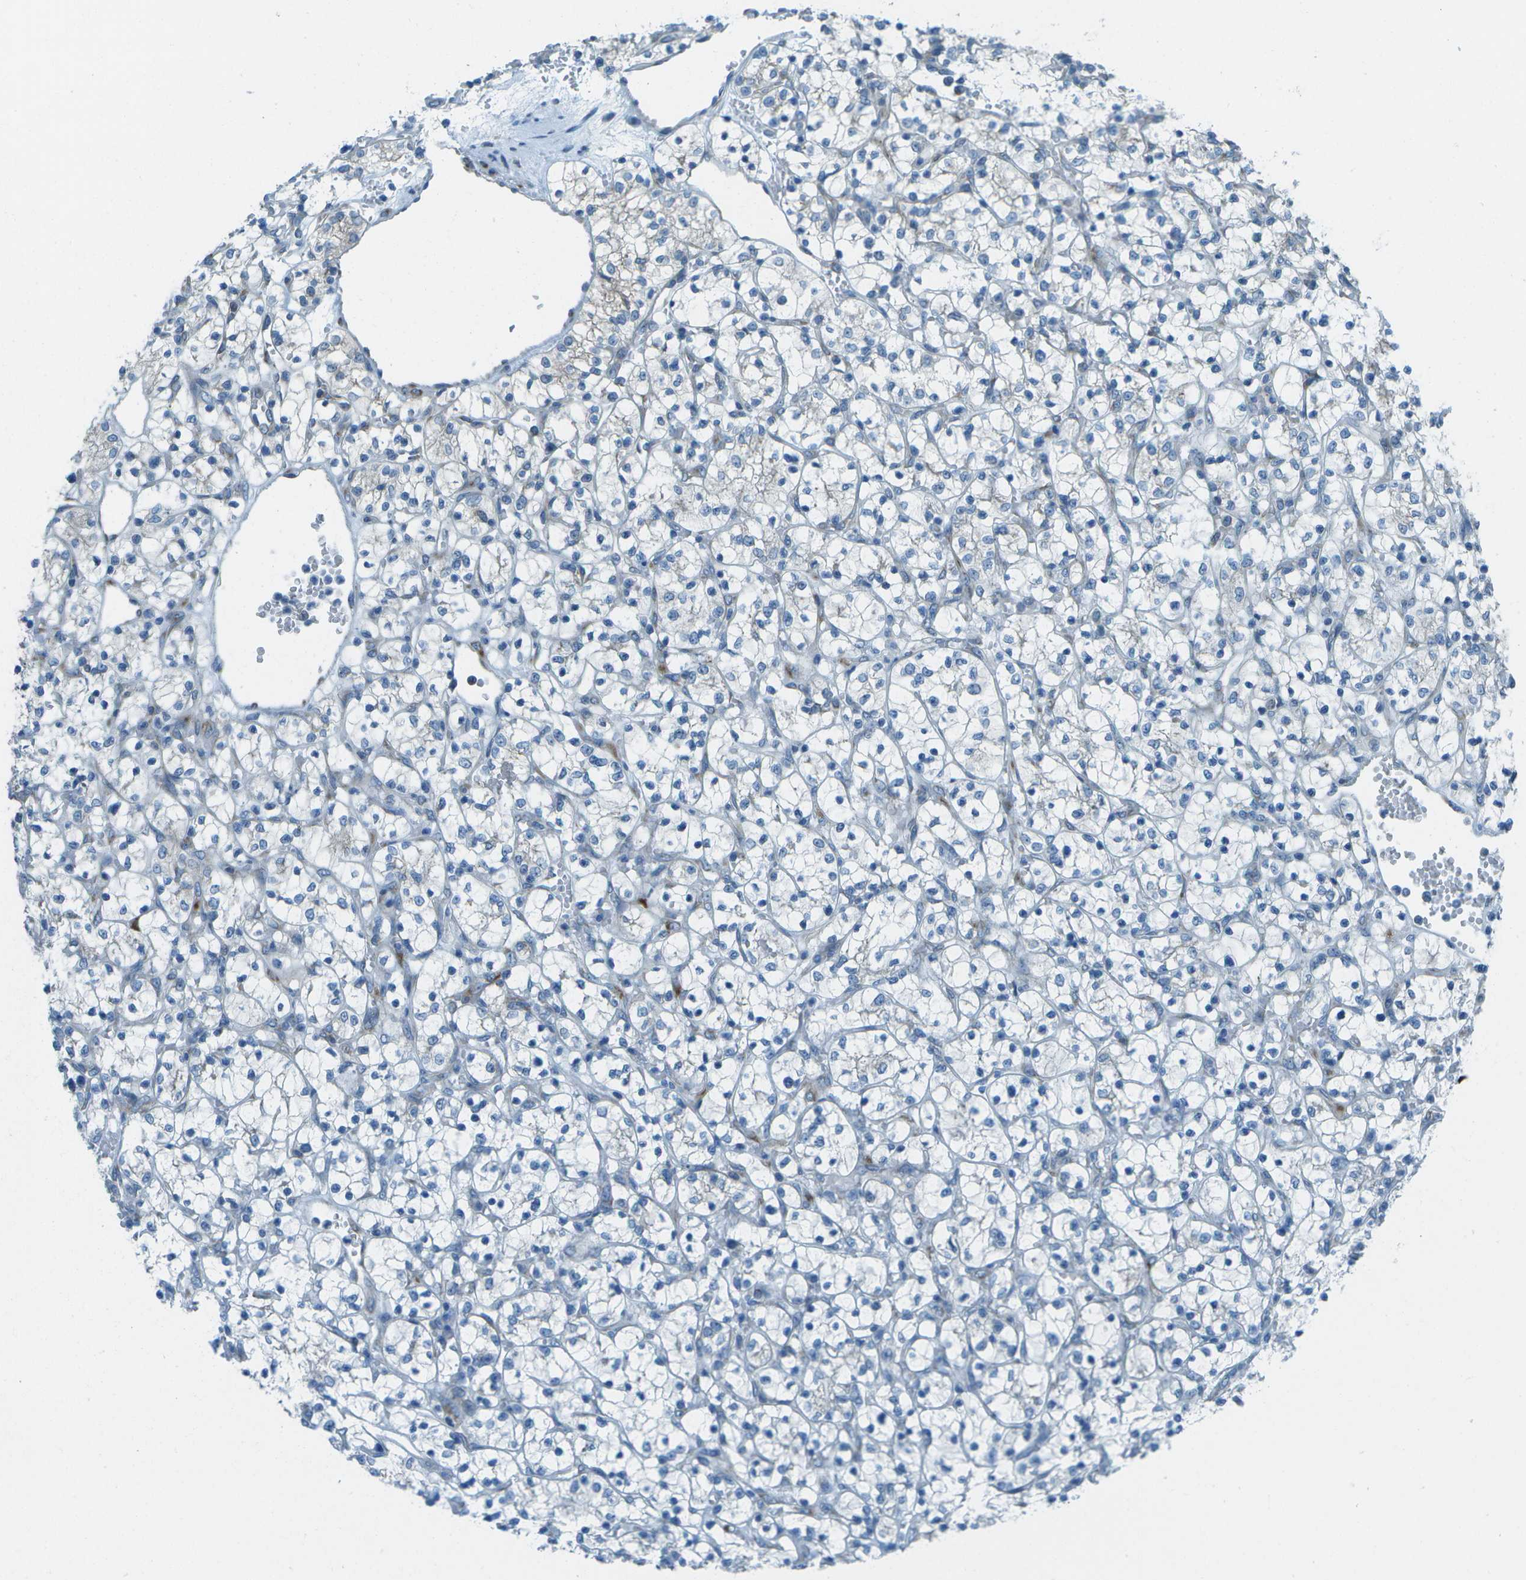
{"staining": {"intensity": "negative", "quantity": "none", "location": "none"}, "tissue": "renal cancer", "cell_type": "Tumor cells", "image_type": "cancer", "snomed": [{"axis": "morphology", "description": "Adenocarcinoma, NOS"}, {"axis": "topography", "description": "Kidney"}], "caption": "Adenocarcinoma (renal) was stained to show a protein in brown. There is no significant positivity in tumor cells.", "gene": "KCTD3", "patient": {"sex": "female", "age": 69}}